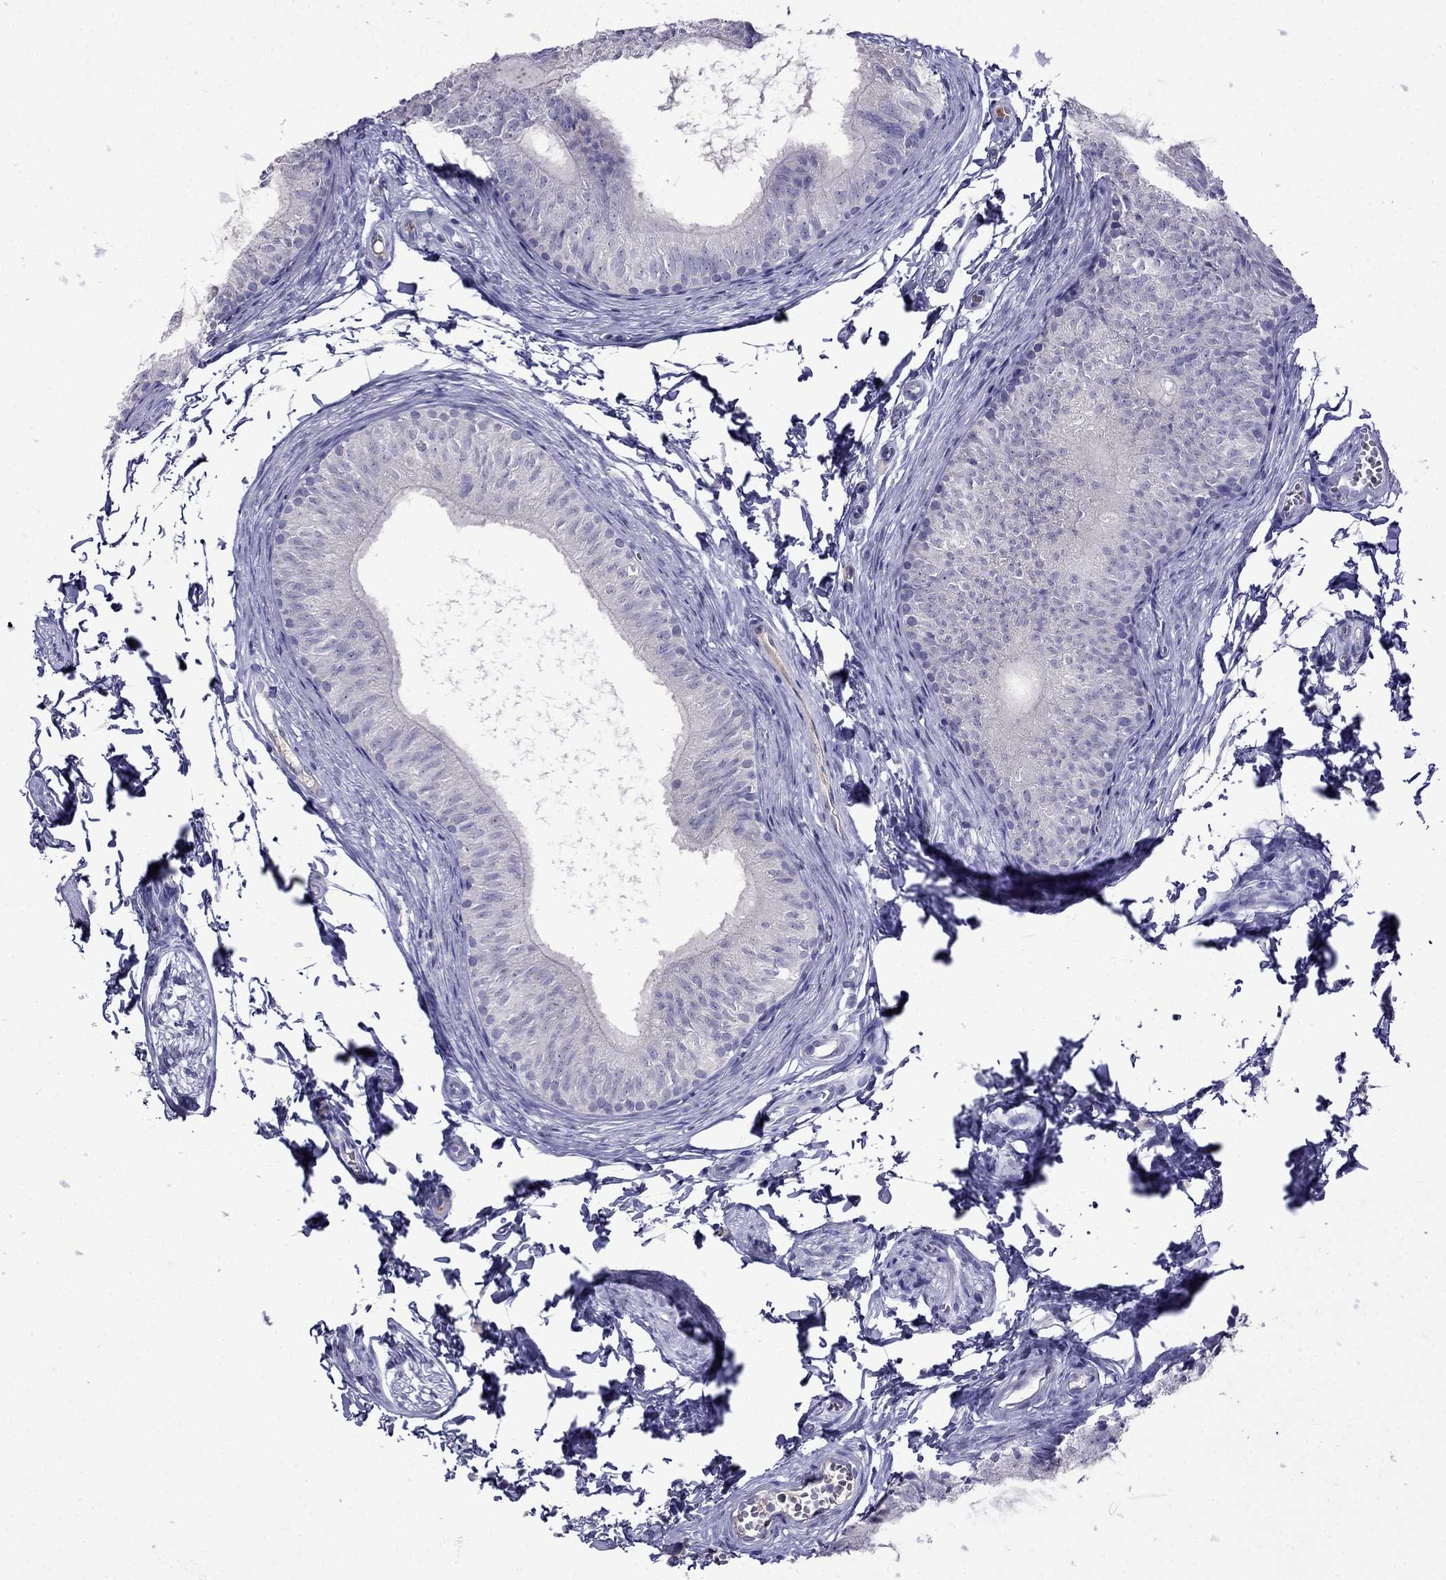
{"staining": {"intensity": "negative", "quantity": "none", "location": "none"}, "tissue": "epididymis", "cell_type": "Glandular cells", "image_type": "normal", "snomed": [{"axis": "morphology", "description": "Normal tissue, NOS"}, {"axis": "topography", "description": "Epididymis"}], "caption": "IHC image of normal epididymis: human epididymis stained with DAB shows no significant protein positivity in glandular cells.", "gene": "CDHR4", "patient": {"sex": "male", "age": 22}}